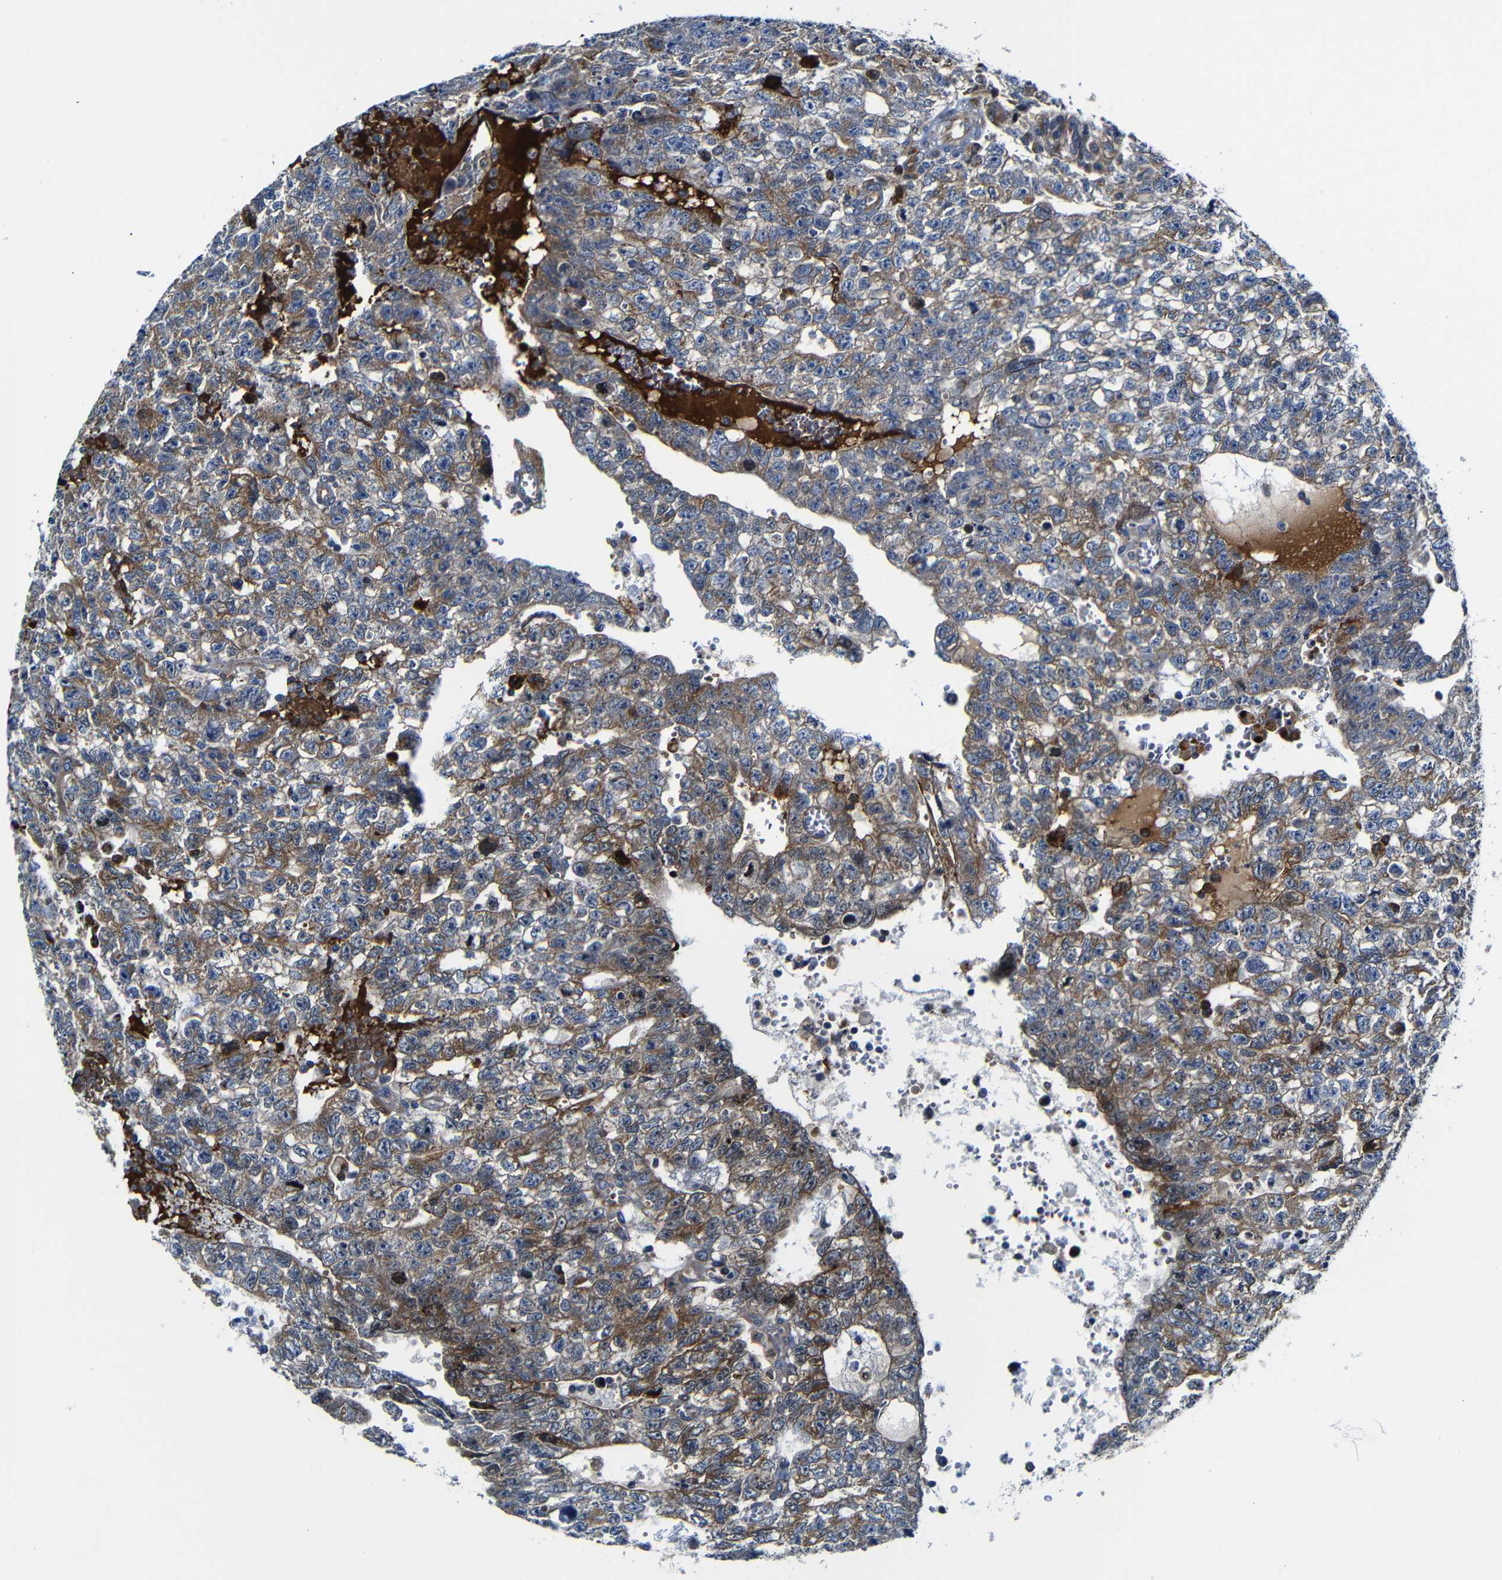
{"staining": {"intensity": "weak", "quantity": ">75%", "location": "cytoplasmic/membranous"}, "tissue": "testis cancer", "cell_type": "Tumor cells", "image_type": "cancer", "snomed": [{"axis": "morphology", "description": "Seminoma, NOS"}, {"axis": "morphology", "description": "Carcinoma, Embryonal, NOS"}, {"axis": "topography", "description": "Testis"}], "caption": "This is a photomicrograph of IHC staining of testis seminoma, which shows weak positivity in the cytoplasmic/membranous of tumor cells.", "gene": "CLCC1", "patient": {"sex": "male", "age": 38}}